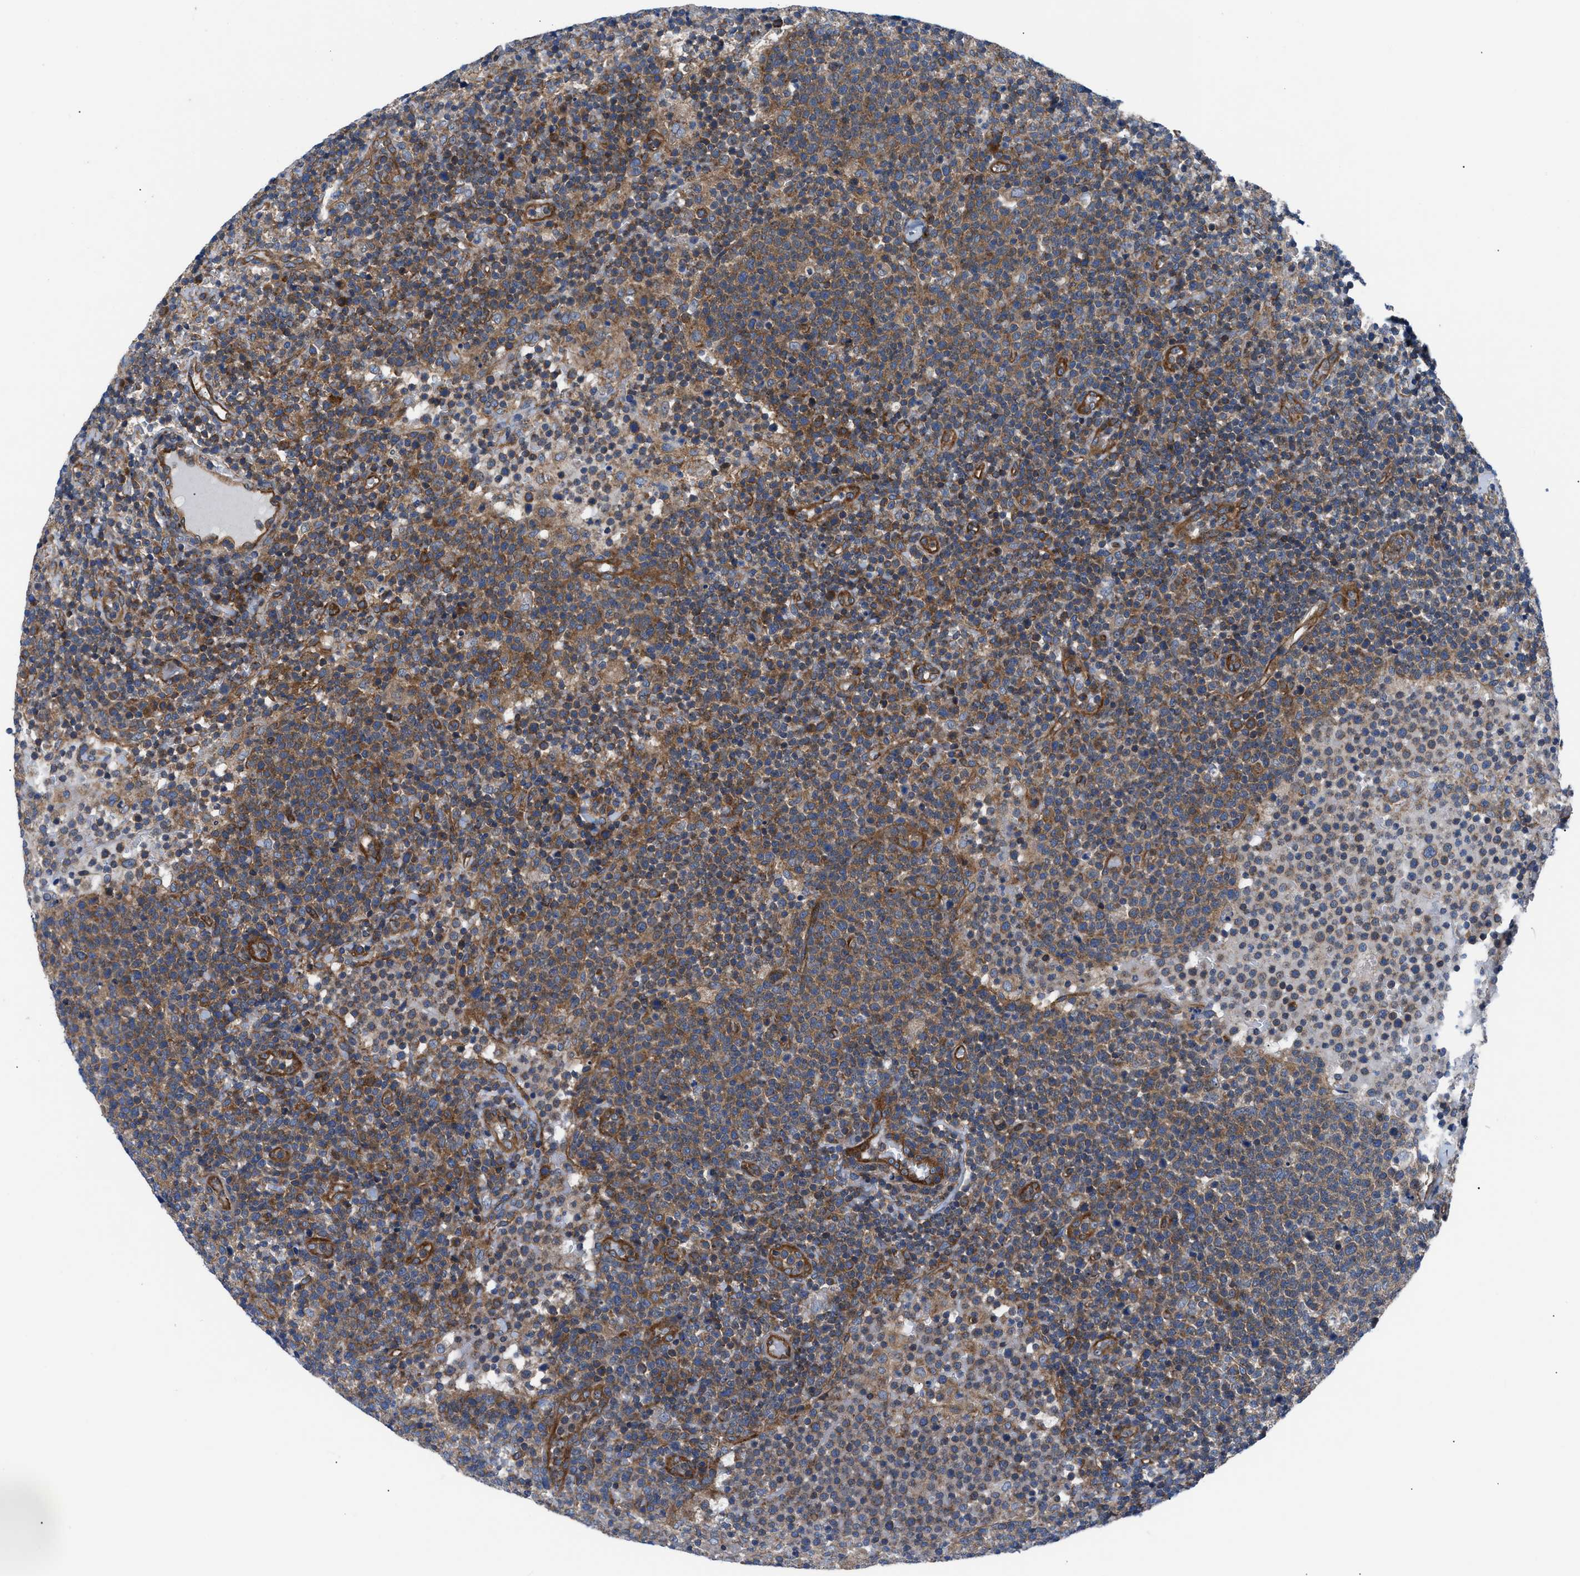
{"staining": {"intensity": "strong", "quantity": ">75%", "location": "cytoplasmic/membranous"}, "tissue": "lymphoma", "cell_type": "Tumor cells", "image_type": "cancer", "snomed": [{"axis": "morphology", "description": "Malignant lymphoma, non-Hodgkin's type, High grade"}, {"axis": "topography", "description": "Lymph node"}], "caption": "Immunohistochemistry (IHC) micrograph of neoplastic tissue: human high-grade malignant lymphoma, non-Hodgkin's type stained using immunohistochemistry (IHC) demonstrates high levels of strong protein expression localized specifically in the cytoplasmic/membranous of tumor cells, appearing as a cytoplasmic/membranous brown color.", "gene": "TRIP4", "patient": {"sex": "male", "age": 61}}